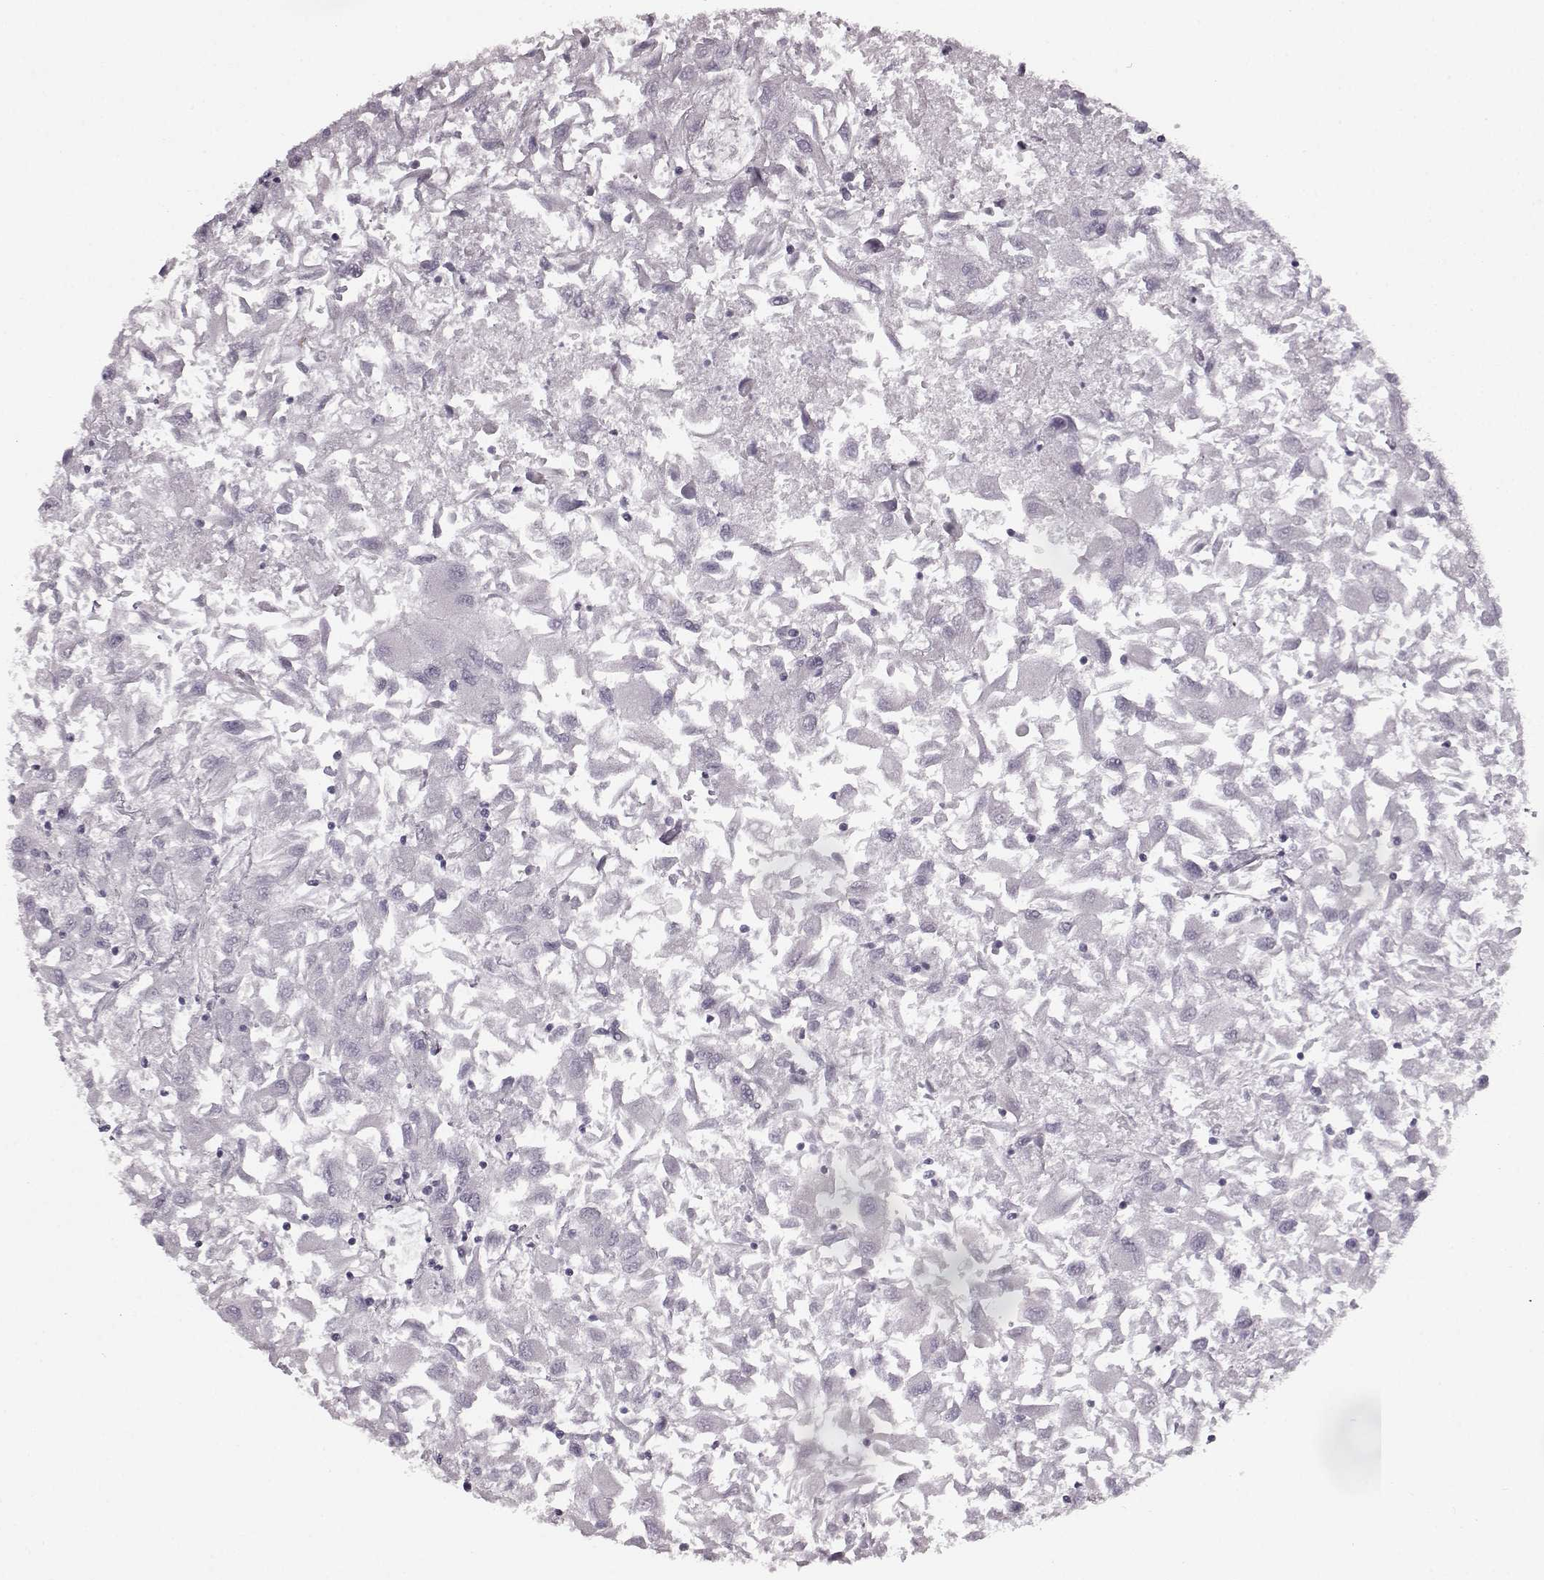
{"staining": {"intensity": "negative", "quantity": "none", "location": "none"}, "tissue": "renal cancer", "cell_type": "Tumor cells", "image_type": "cancer", "snomed": [{"axis": "morphology", "description": "Adenocarcinoma, NOS"}, {"axis": "topography", "description": "Kidney"}], "caption": "The histopathology image exhibits no staining of tumor cells in renal adenocarcinoma.", "gene": "SEMG2", "patient": {"sex": "female", "age": 76}}